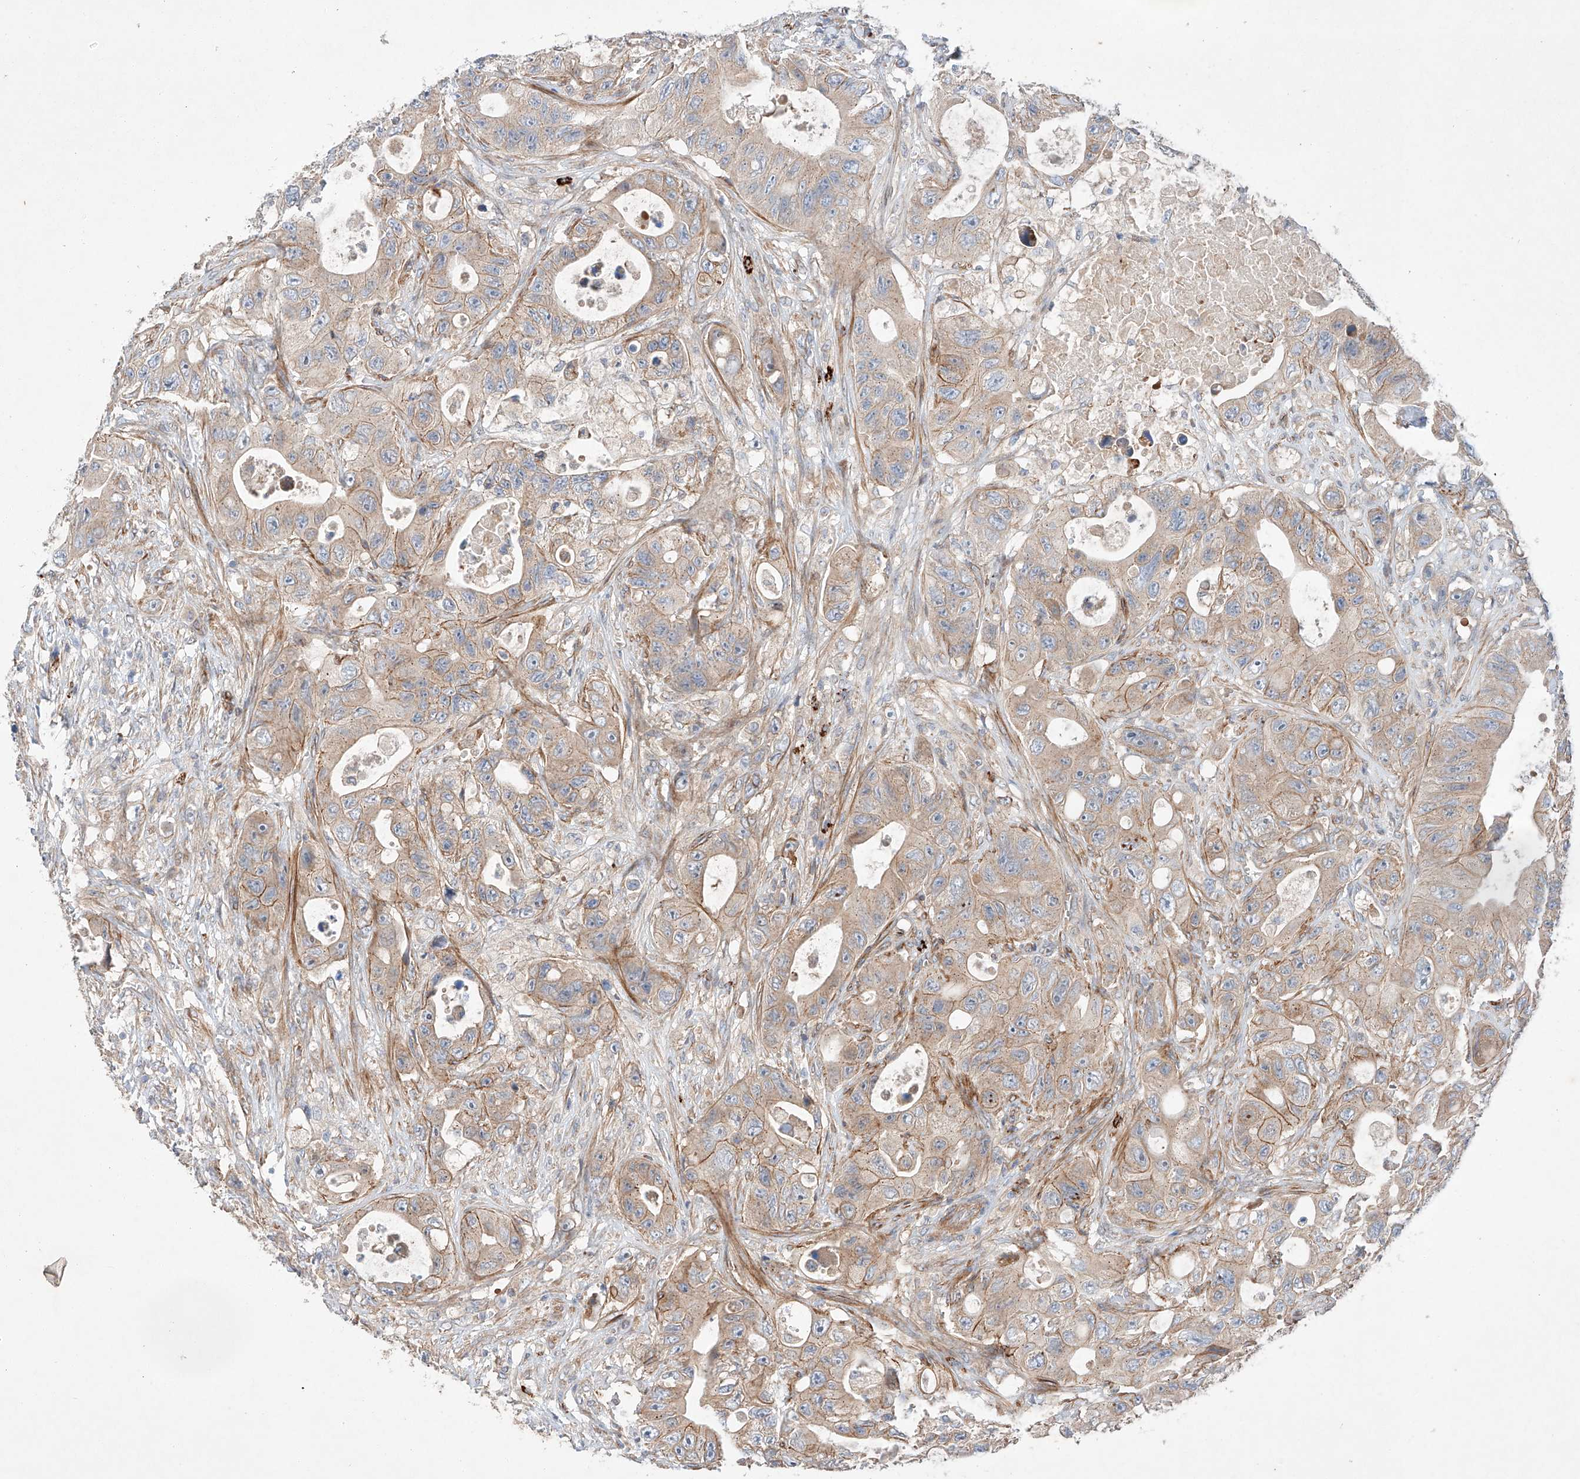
{"staining": {"intensity": "moderate", "quantity": "<25%", "location": "cytoplasmic/membranous"}, "tissue": "colorectal cancer", "cell_type": "Tumor cells", "image_type": "cancer", "snomed": [{"axis": "morphology", "description": "Adenocarcinoma, NOS"}, {"axis": "topography", "description": "Colon"}], "caption": "There is low levels of moderate cytoplasmic/membranous staining in tumor cells of colorectal adenocarcinoma, as demonstrated by immunohistochemical staining (brown color).", "gene": "MINDY4", "patient": {"sex": "female", "age": 46}}